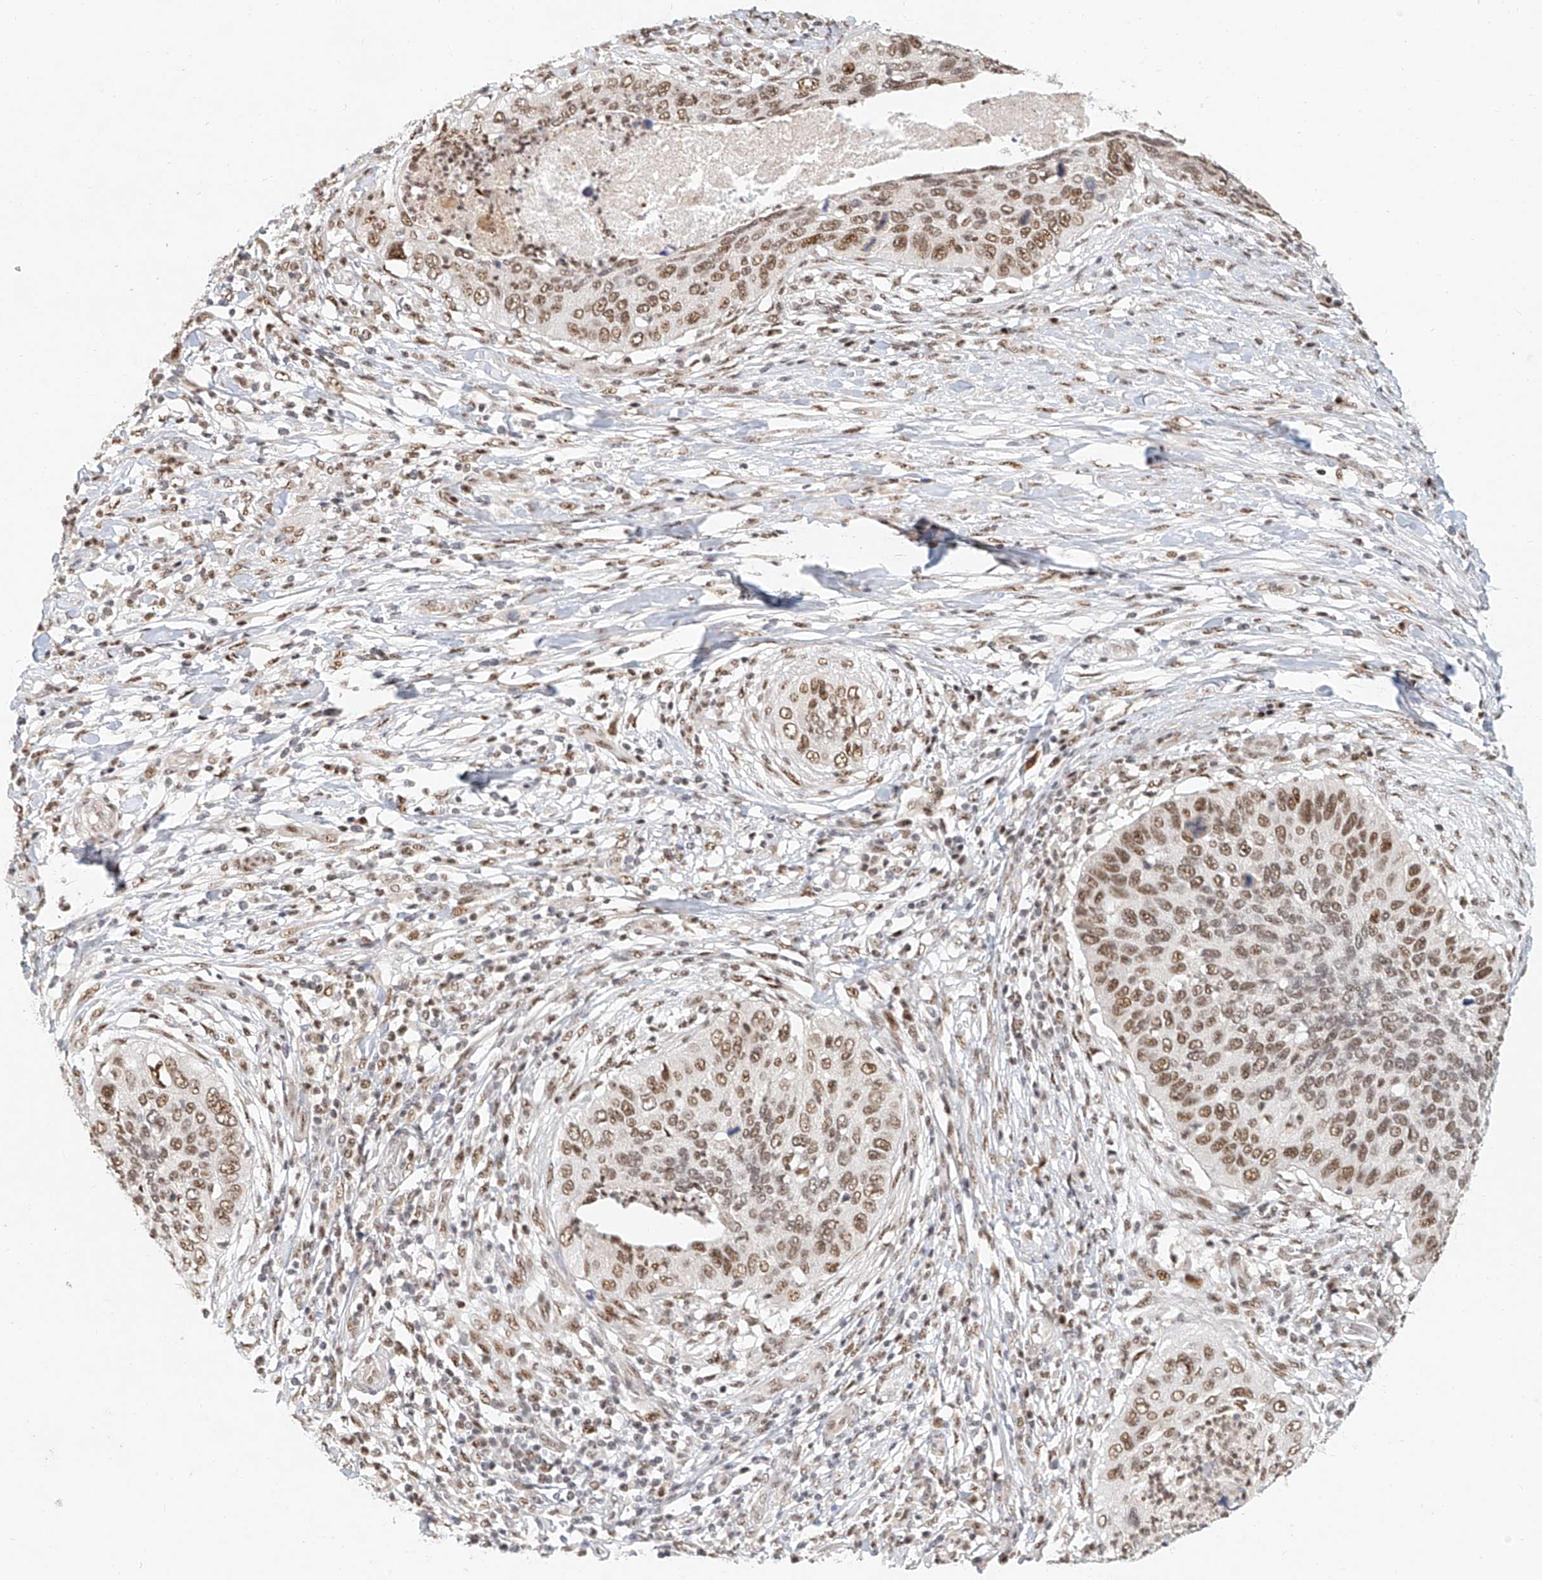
{"staining": {"intensity": "moderate", "quantity": ">75%", "location": "nuclear"}, "tissue": "cervical cancer", "cell_type": "Tumor cells", "image_type": "cancer", "snomed": [{"axis": "morphology", "description": "Squamous cell carcinoma, NOS"}, {"axis": "topography", "description": "Cervix"}], "caption": "Protein staining of cervical squamous cell carcinoma tissue reveals moderate nuclear staining in about >75% of tumor cells.", "gene": "CXorf58", "patient": {"sex": "female", "age": 38}}